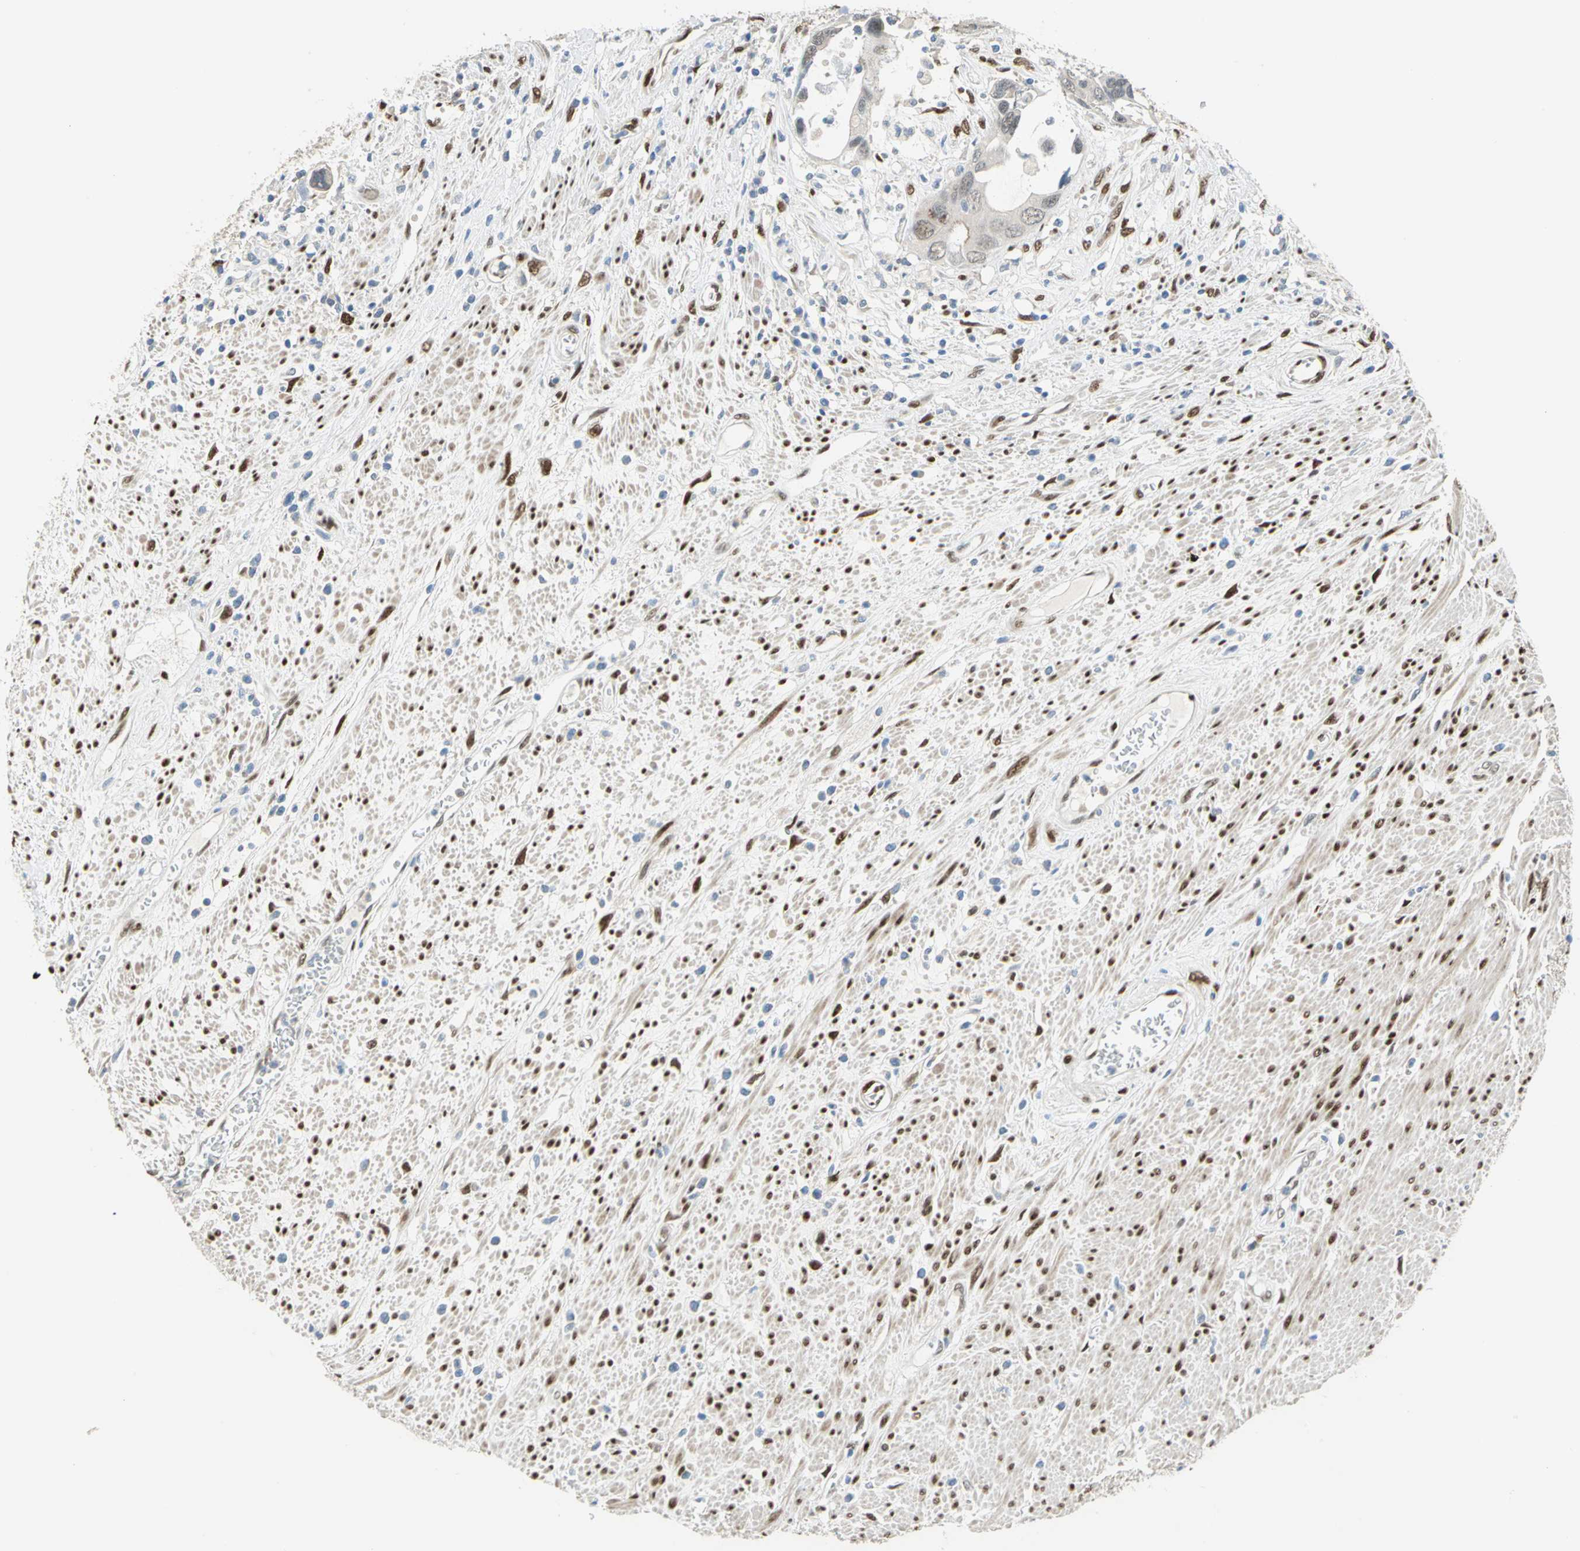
{"staining": {"intensity": "weak", "quantity": "25%-75%", "location": "cytoplasmic/membranous,nuclear"}, "tissue": "colorectal cancer", "cell_type": "Tumor cells", "image_type": "cancer", "snomed": [{"axis": "morphology", "description": "Adenocarcinoma, NOS"}, {"axis": "topography", "description": "Rectum"}], "caption": "This histopathology image shows adenocarcinoma (colorectal) stained with IHC to label a protein in brown. The cytoplasmic/membranous and nuclear of tumor cells show weak positivity for the protein. Nuclei are counter-stained blue.", "gene": "RBFOX2", "patient": {"sex": "male", "age": 70}}